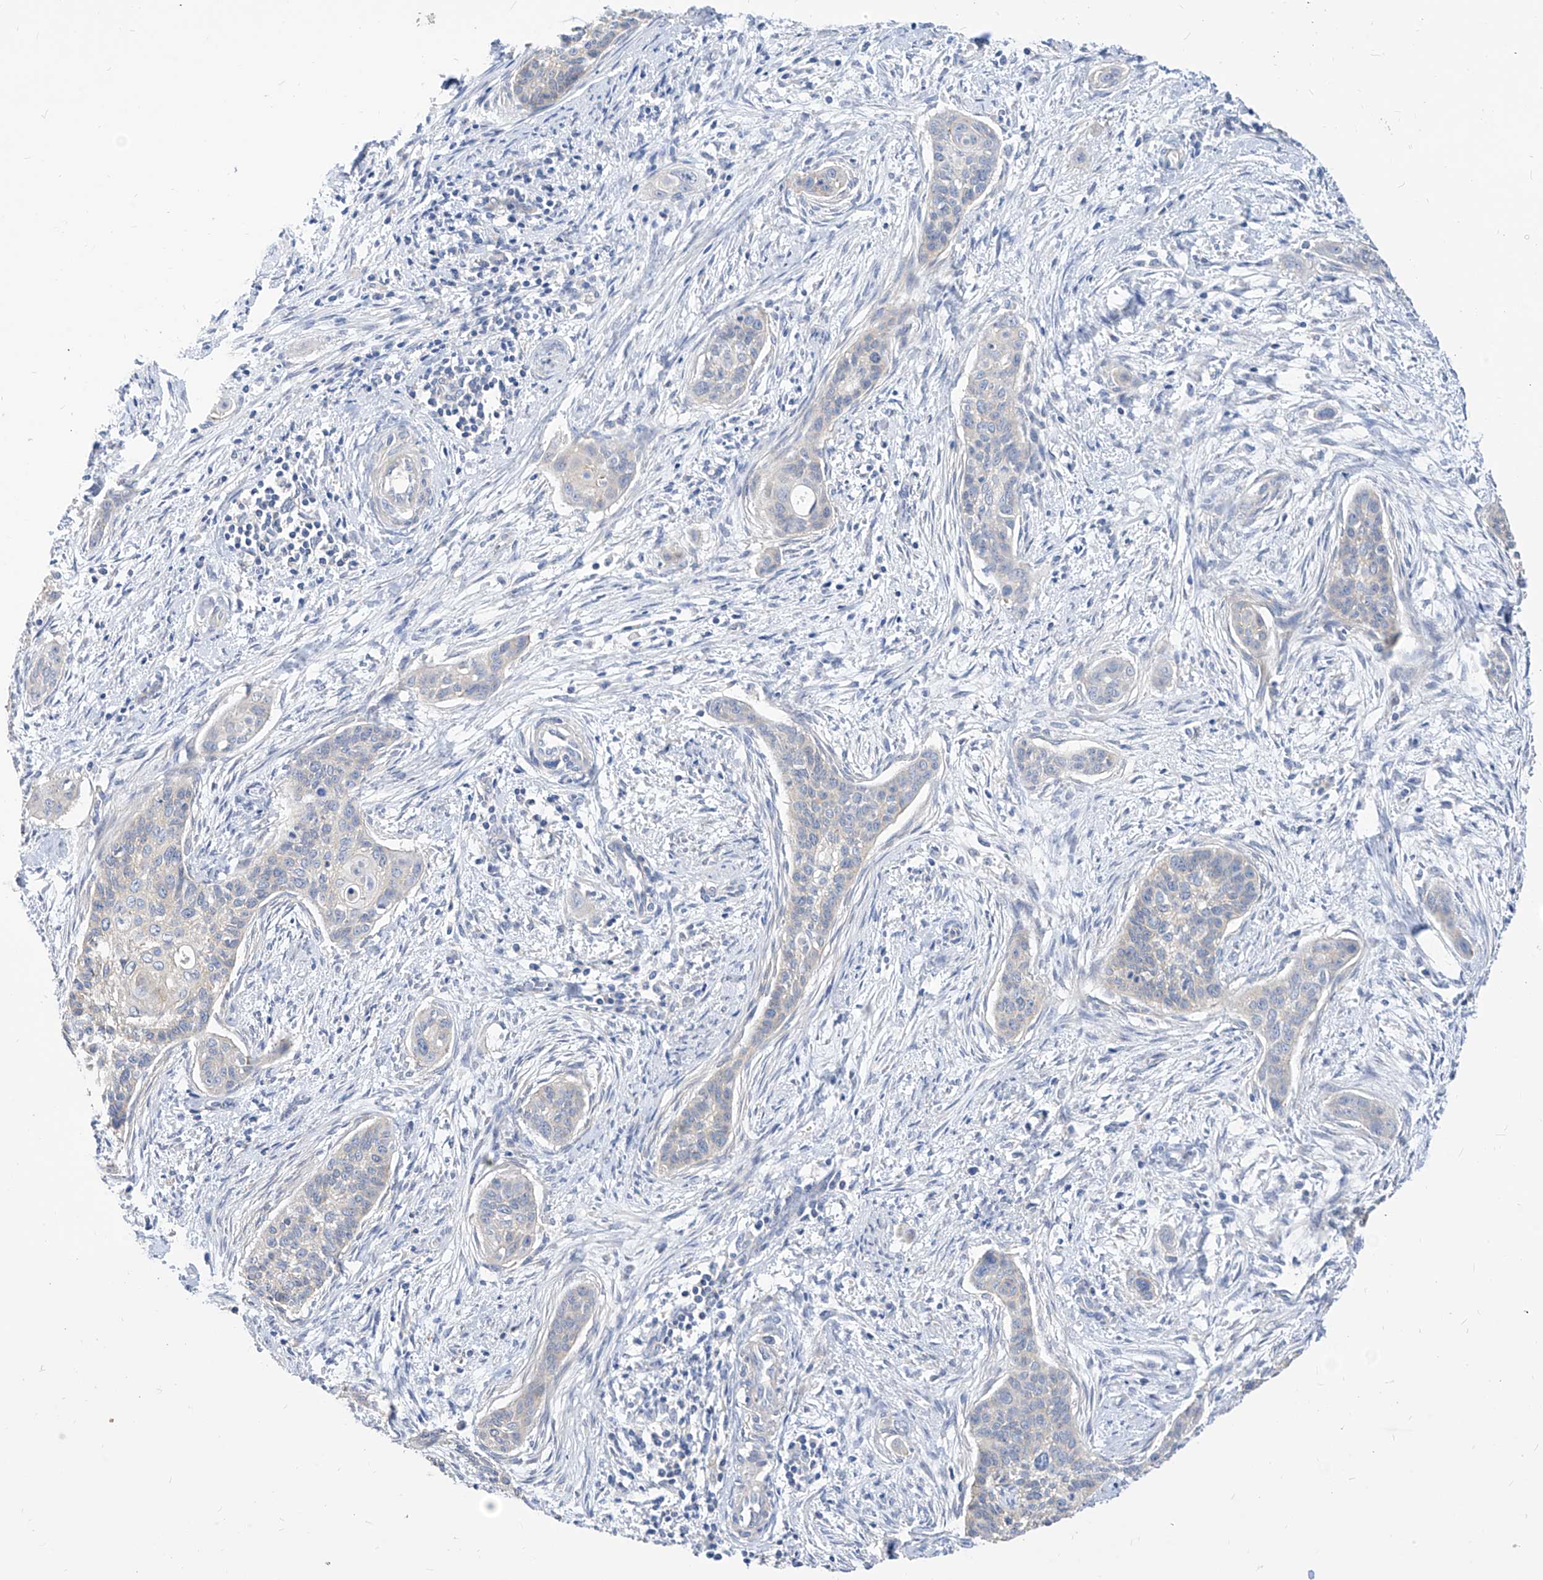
{"staining": {"intensity": "negative", "quantity": "none", "location": "none"}, "tissue": "cervical cancer", "cell_type": "Tumor cells", "image_type": "cancer", "snomed": [{"axis": "morphology", "description": "Squamous cell carcinoma, NOS"}, {"axis": "topography", "description": "Cervix"}], "caption": "A photomicrograph of squamous cell carcinoma (cervical) stained for a protein shows no brown staining in tumor cells.", "gene": "SCGB2A1", "patient": {"sex": "female", "age": 33}}